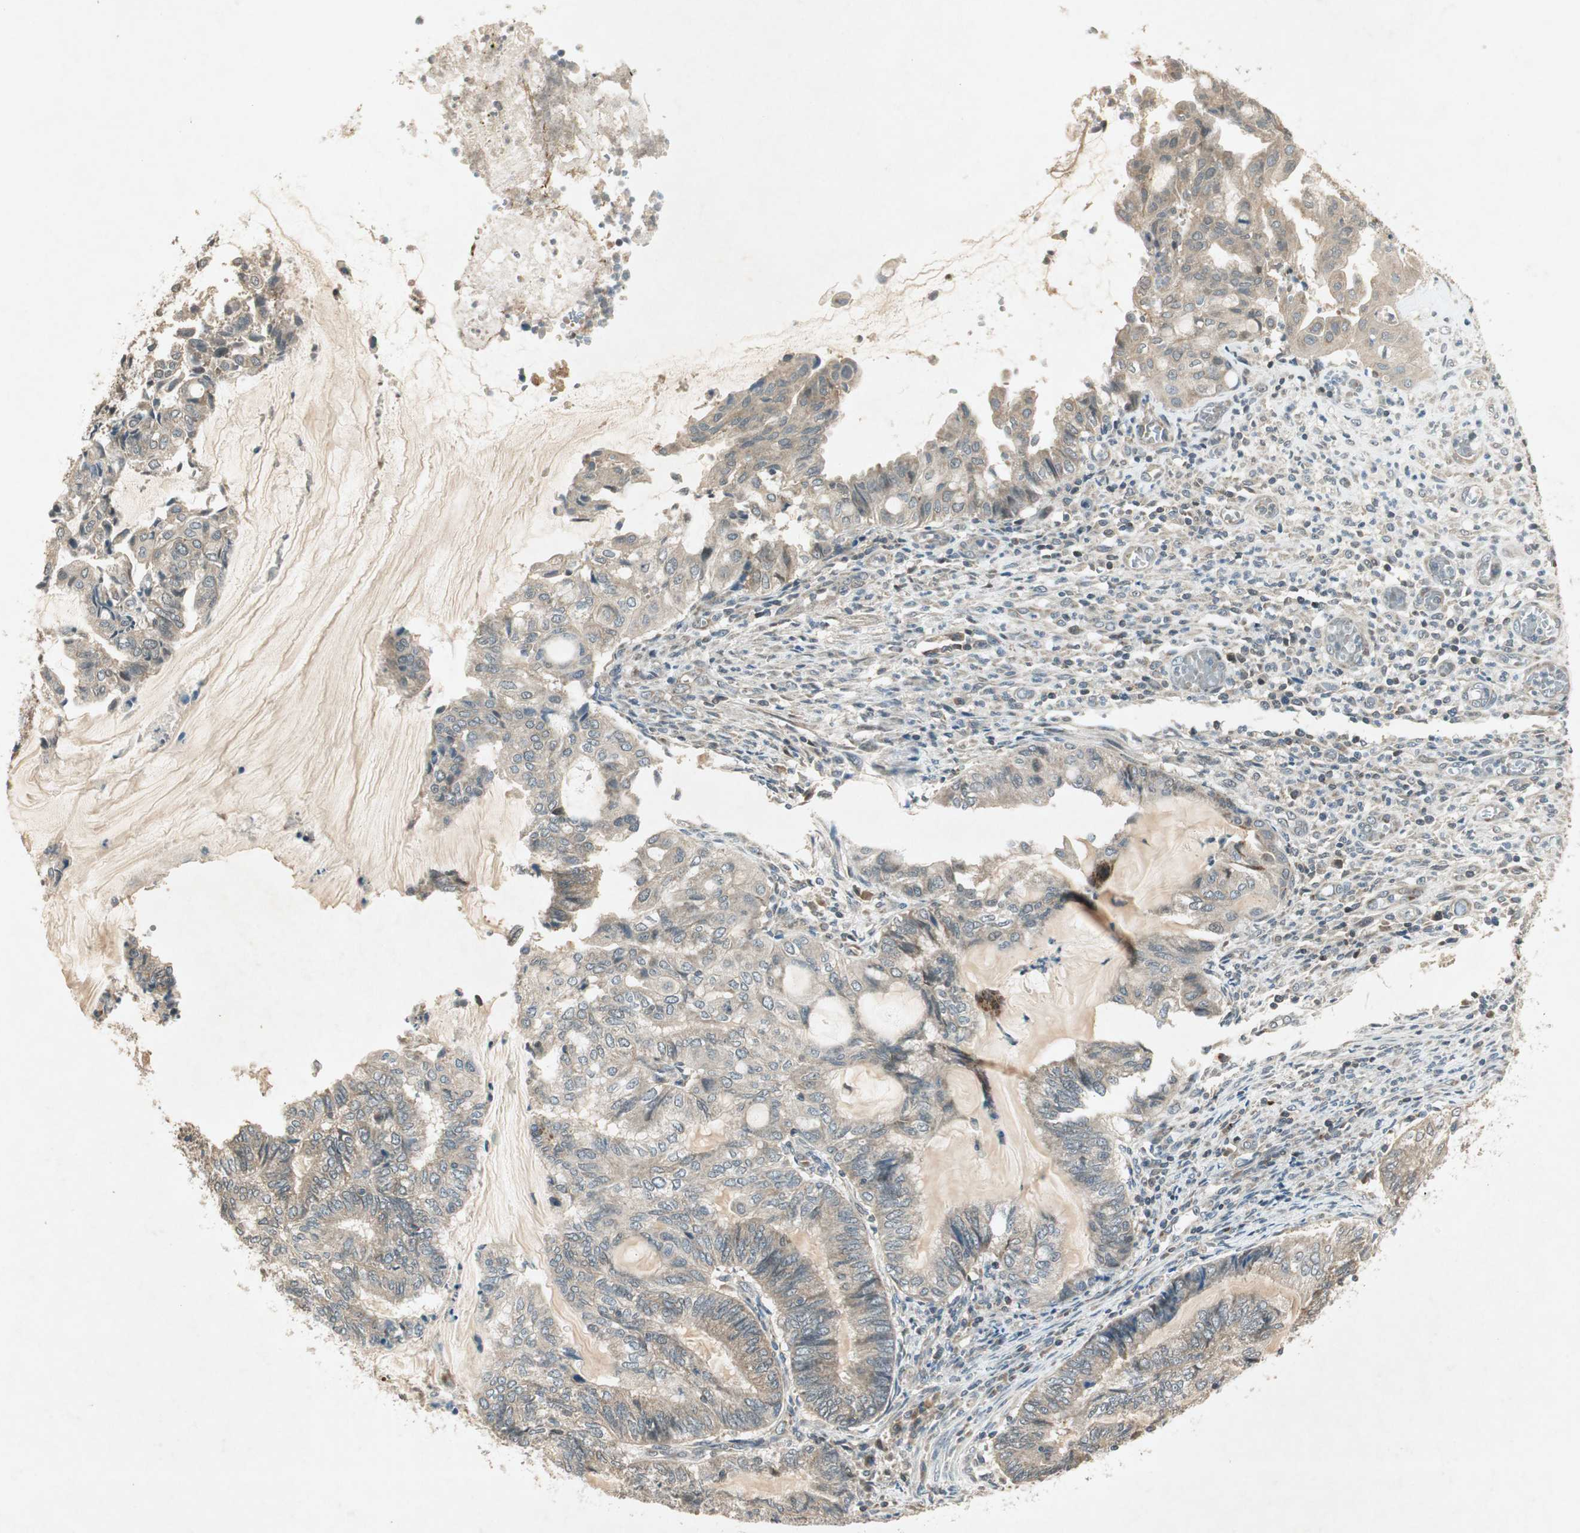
{"staining": {"intensity": "weak", "quantity": ">75%", "location": "cytoplasmic/membranous"}, "tissue": "endometrial cancer", "cell_type": "Tumor cells", "image_type": "cancer", "snomed": [{"axis": "morphology", "description": "Adenocarcinoma, NOS"}, {"axis": "topography", "description": "Uterus"}, {"axis": "topography", "description": "Endometrium"}], "caption": "The immunohistochemical stain highlights weak cytoplasmic/membranous positivity in tumor cells of adenocarcinoma (endometrial) tissue.", "gene": "USP2", "patient": {"sex": "female", "age": 70}}